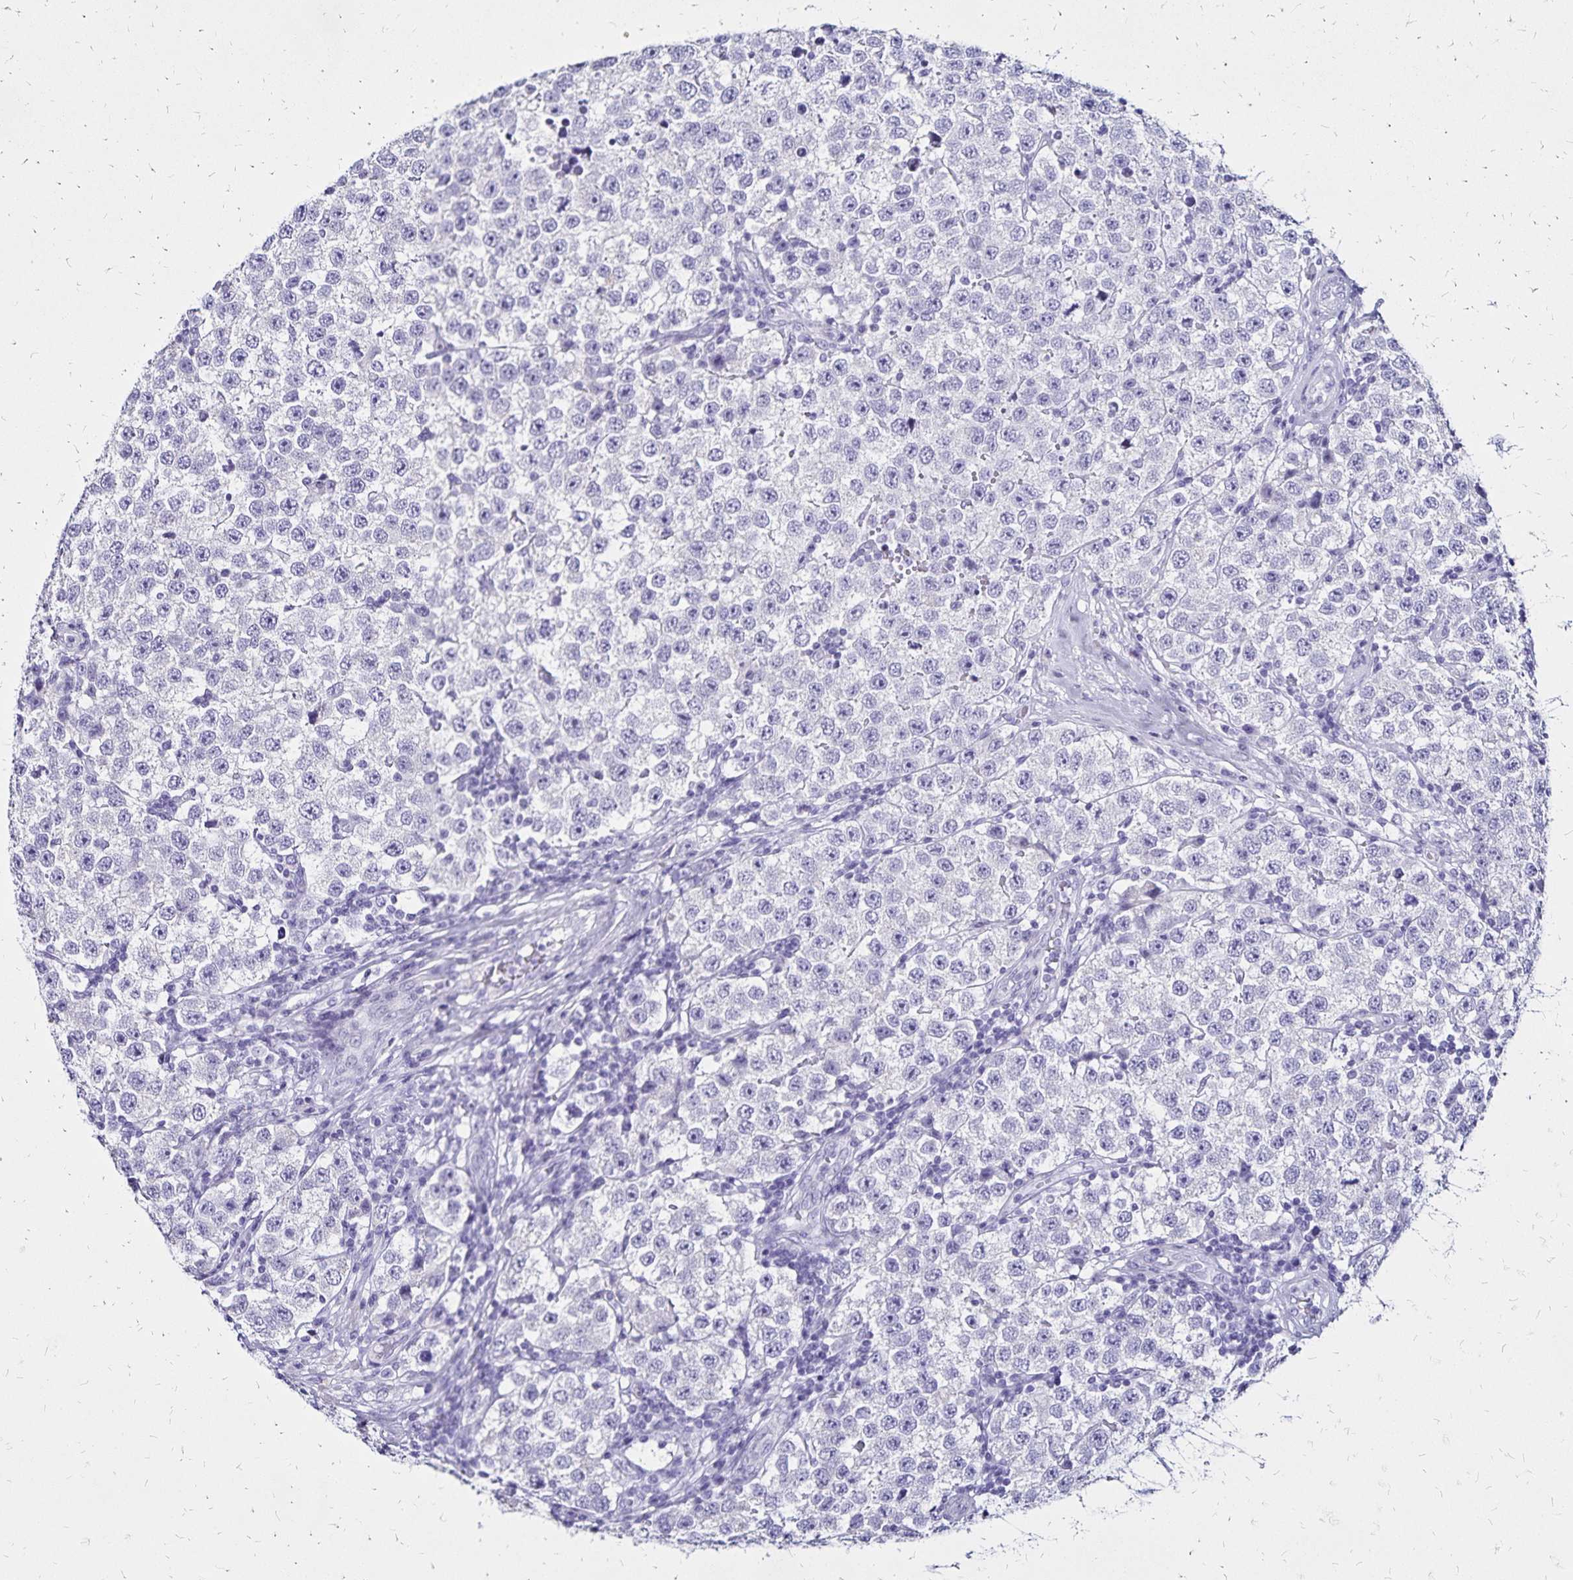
{"staining": {"intensity": "negative", "quantity": "none", "location": "none"}, "tissue": "testis cancer", "cell_type": "Tumor cells", "image_type": "cancer", "snomed": [{"axis": "morphology", "description": "Seminoma, NOS"}, {"axis": "topography", "description": "Testis"}], "caption": "This micrograph is of testis cancer (seminoma) stained with immunohistochemistry (IHC) to label a protein in brown with the nuclei are counter-stained blue. There is no staining in tumor cells.", "gene": "LIN28B", "patient": {"sex": "male", "age": 34}}